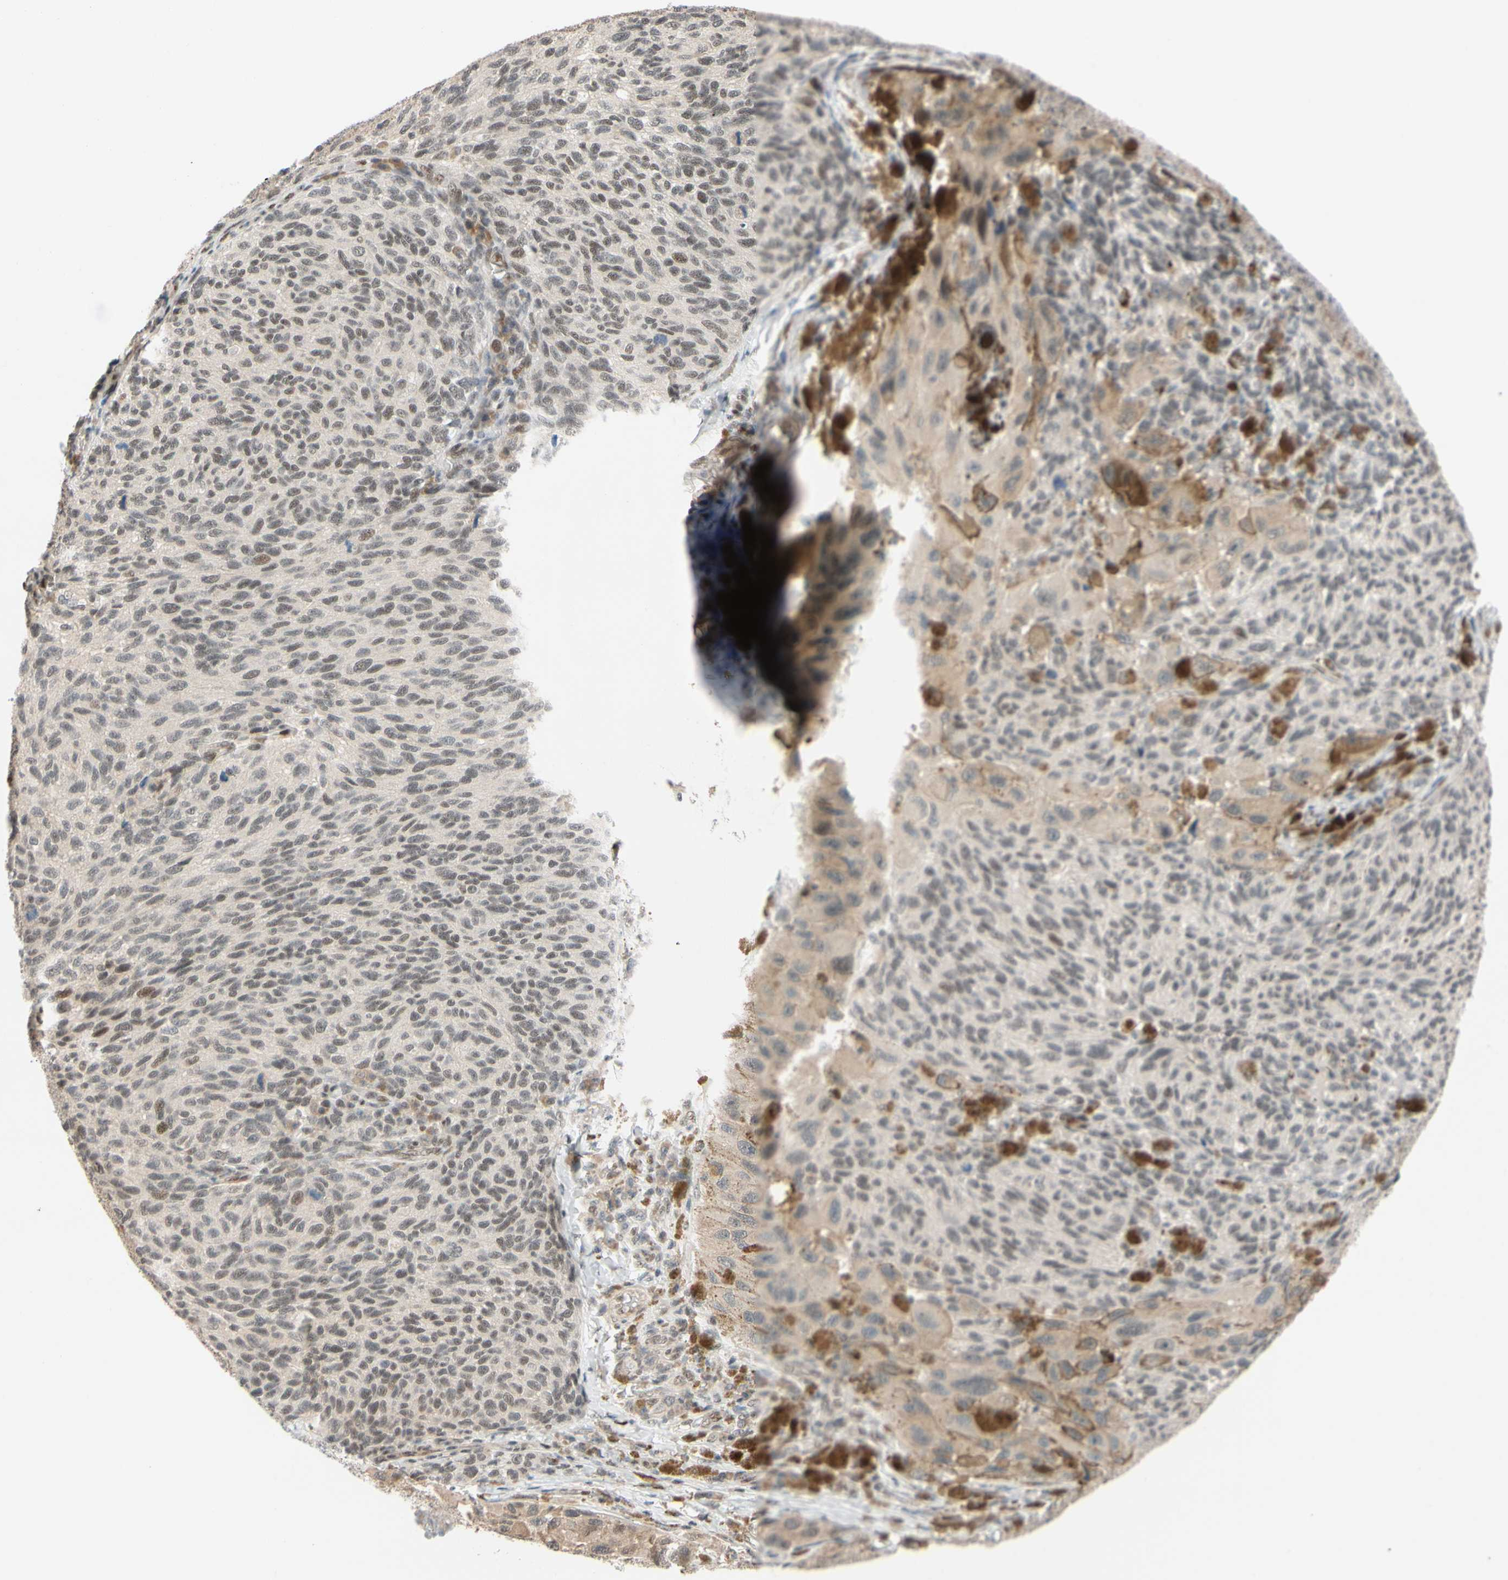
{"staining": {"intensity": "weak", "quantity": "25%-75%", "location": "cytoplasmic/membranous,nuclear"}, "tissue": "melanoma", "cell_type": "Tumor cells", "image_type": "cancer", "snomed": [{"axis": "morphology", "description": "Malignant melanoma, NOS"}, {"axis": "topography", "description": "Skin"}], "caption": "IHC photomicrograph of neoplastic tissue: melanoma stained using immunohistochemistry demonstrates low levels of weak protein expression localized specifically in the cytoplasmic/membranous and nuclear of tumor cells, appearing as a cytoplasmic/membranous and nuclear brown color.", "gene": "TAF4", "patient": {"sex": "female", "age": 73}}